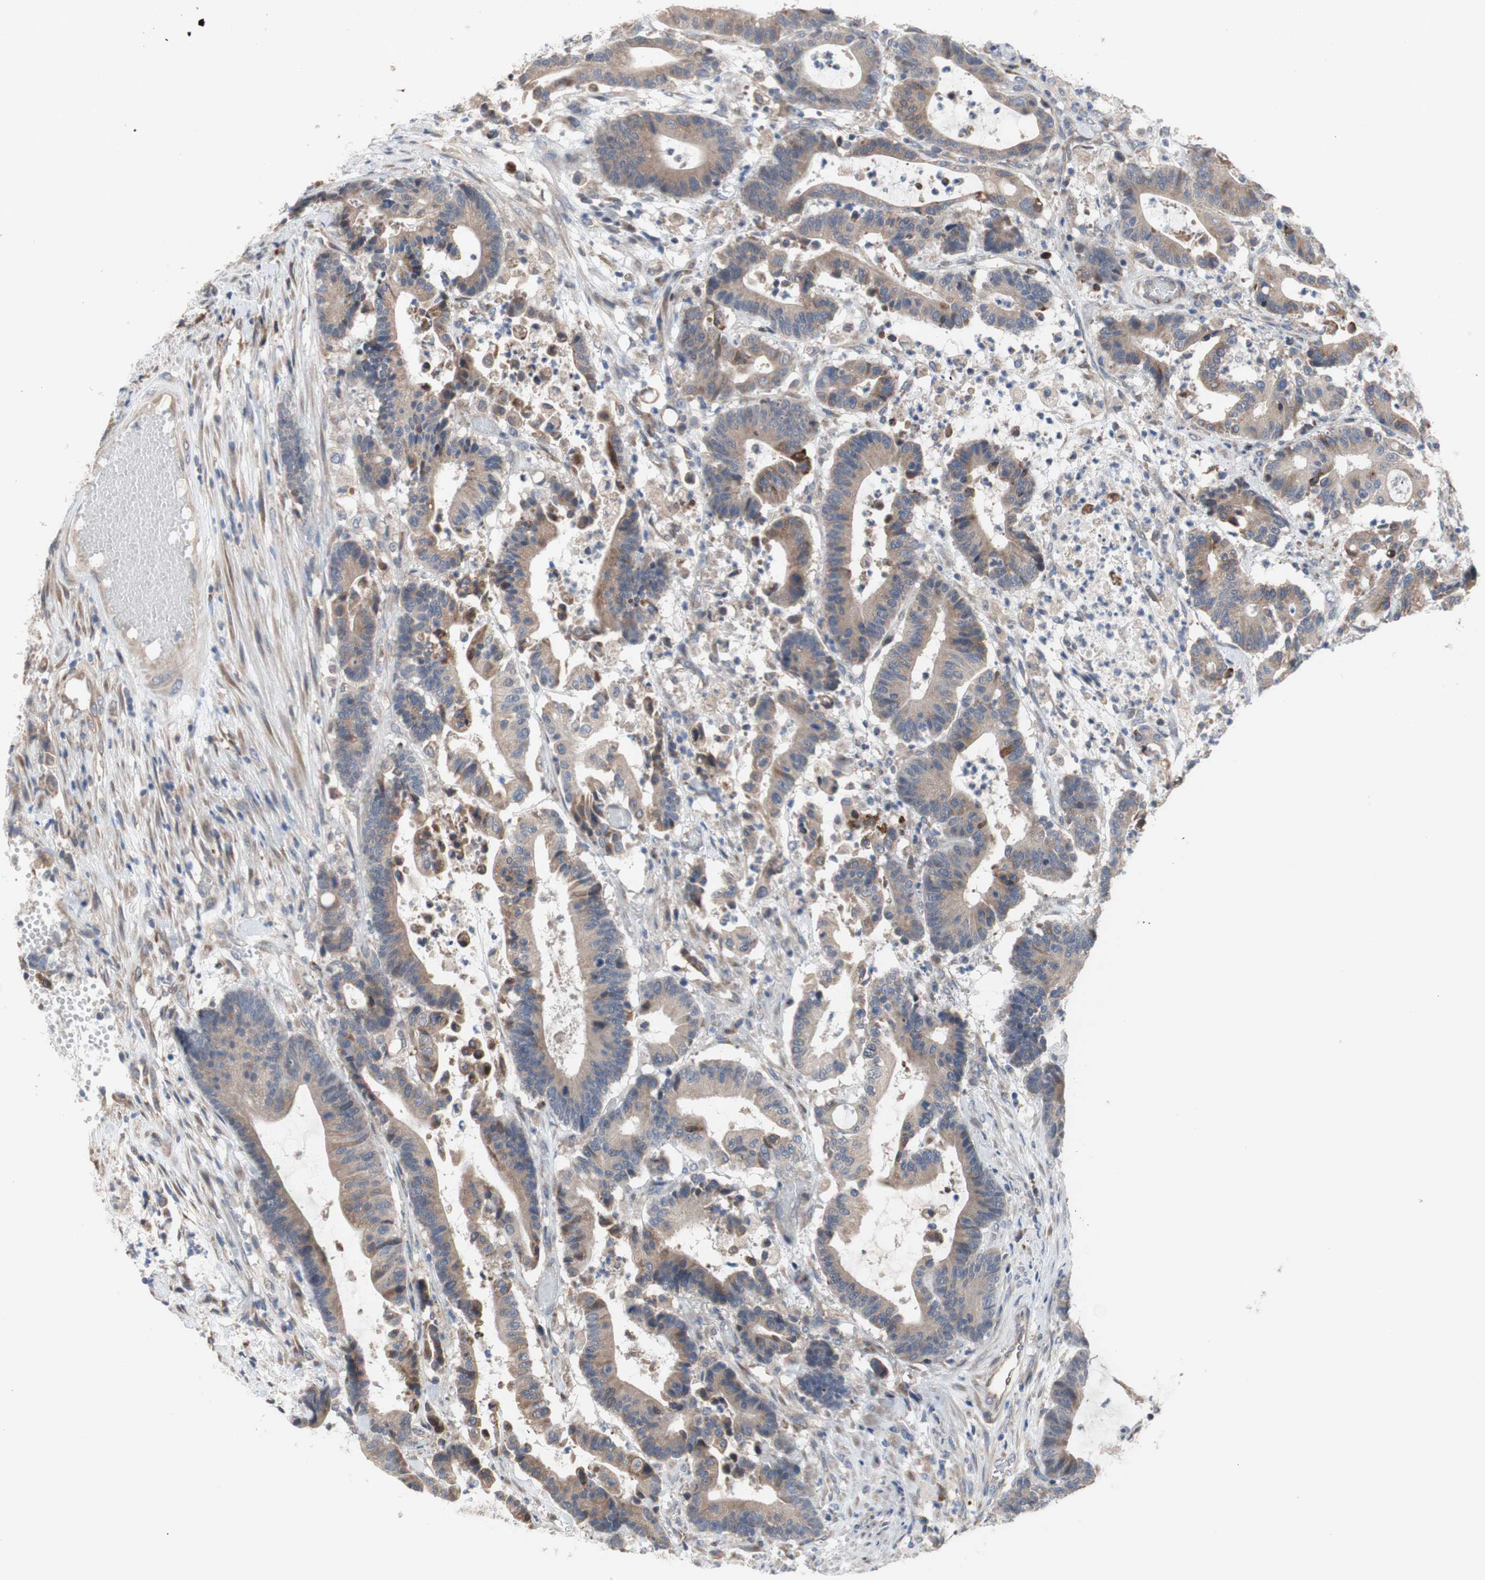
{"staining": {"intensity": "moderate", "quantity": ">75%", "location": "cytoplasmic/membranous"}, "tissue": "colorectal cancer", "cell_type": "Tumor cells", "image_type": "cancer", "snomed": [{"axis": "morphology", "description": "Adenocarcinoma, NOS"}, {"axis": "topography", "description": "Colon"}], "caption": "Moderate cytoplasmic/membranous expression is identified in about >75% of tumor cells in colorectal cancer (adenocarcinoma). Using DAB (3,3'-diaminobenzidine) (brown) and hematoxylin (blue) stains, captured at high magnification using brightfield microscopy.", "gene": "TTC14", "patient": {"sex": "female", "age": 84}}